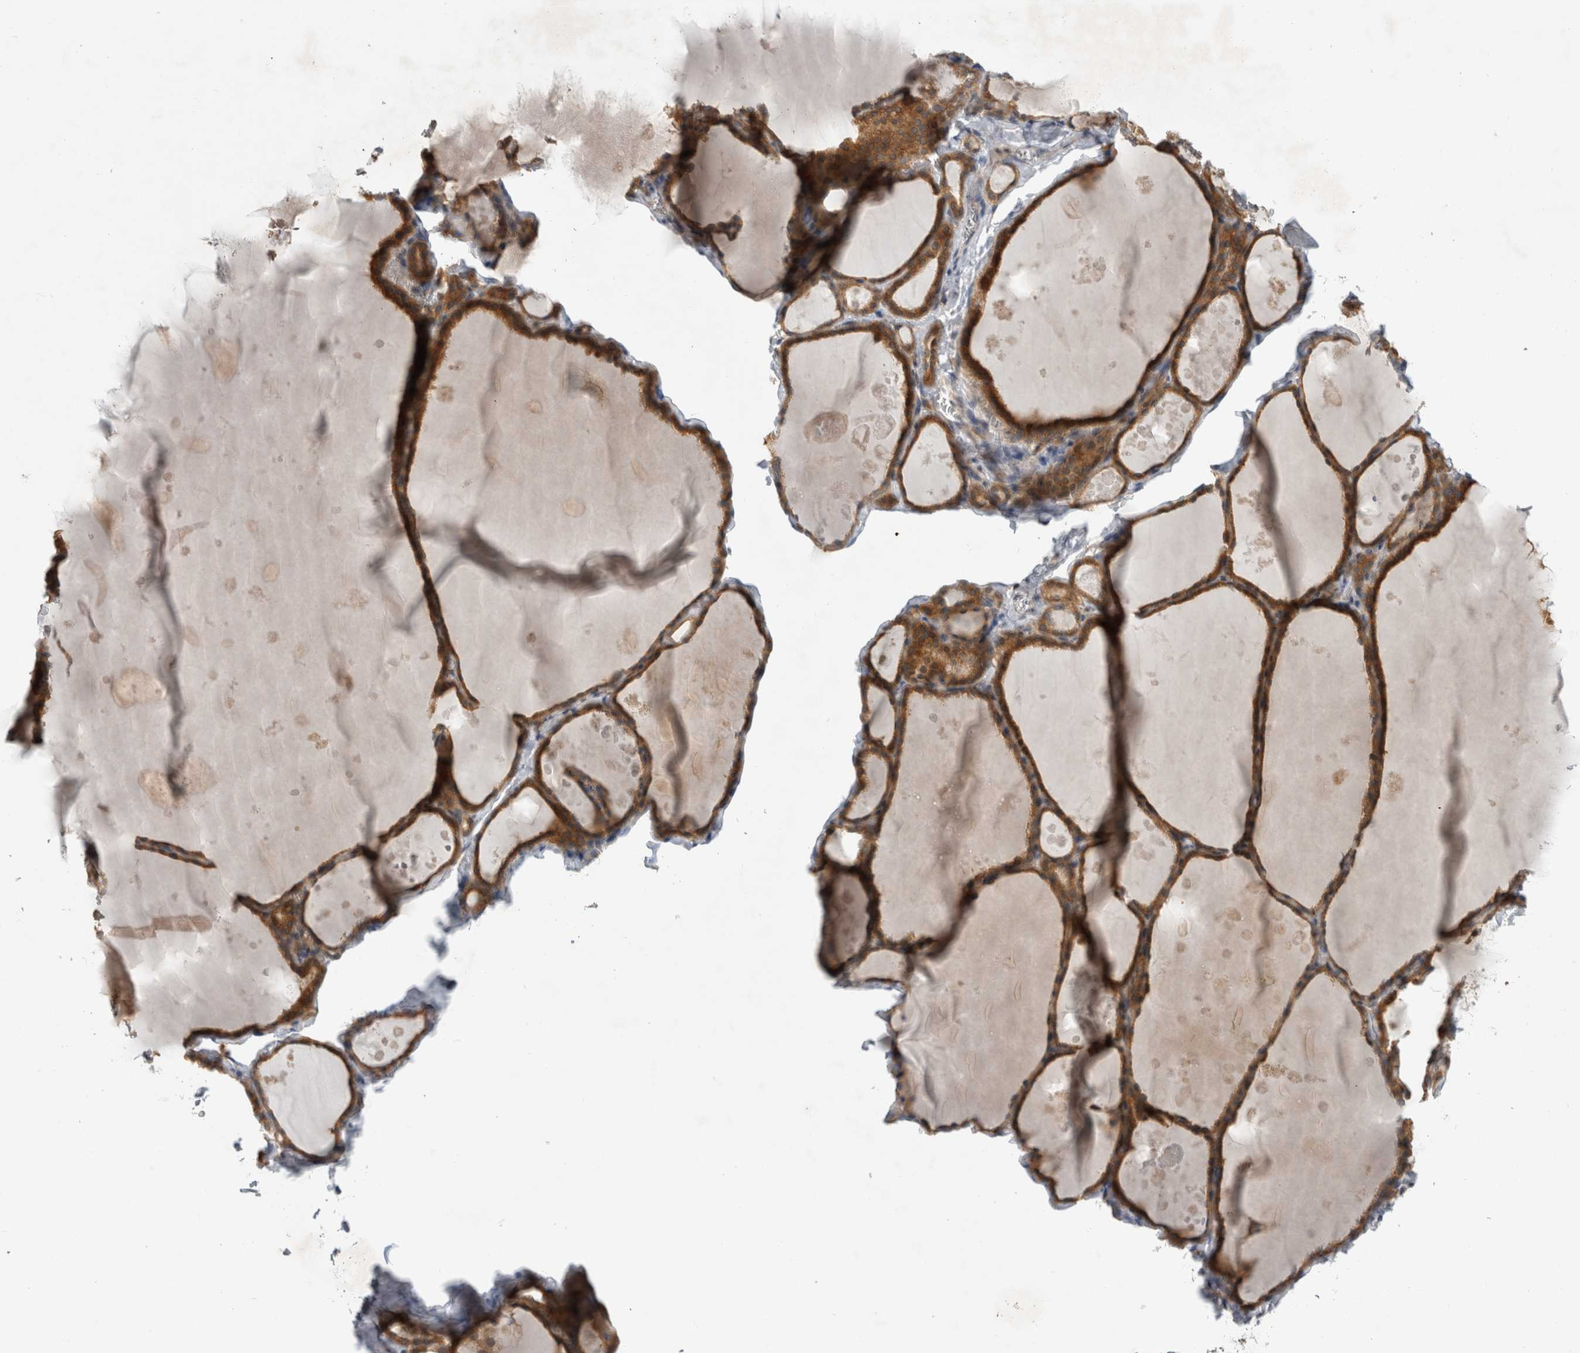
{"staining": {"intensity": "moderate", "quantity": ">75%", "location": "cytoplasmic/membranous"}, "tissue": "thyroid gland", "cell_type": "Glandular cells", "image_type": "normal", "snomed": [{"axis": "morphology", "description": "Normal tissue, NOS"}, {"axis": "topography", "description": "Thyroid gland"}], "caption": "Thyroid gland stained with immunohistochemistry reveals moderate cytoplasmic/membranous positivity in about >75% of glandular cells. (Stains: DAB (3,3'-diaminobenzidine) in brown, nuclei in blue, Microscopy: brightfield microscopy at high magnification).", "gene": "AASDHPPT", "patient": {"sex": "male", "age": 56}}